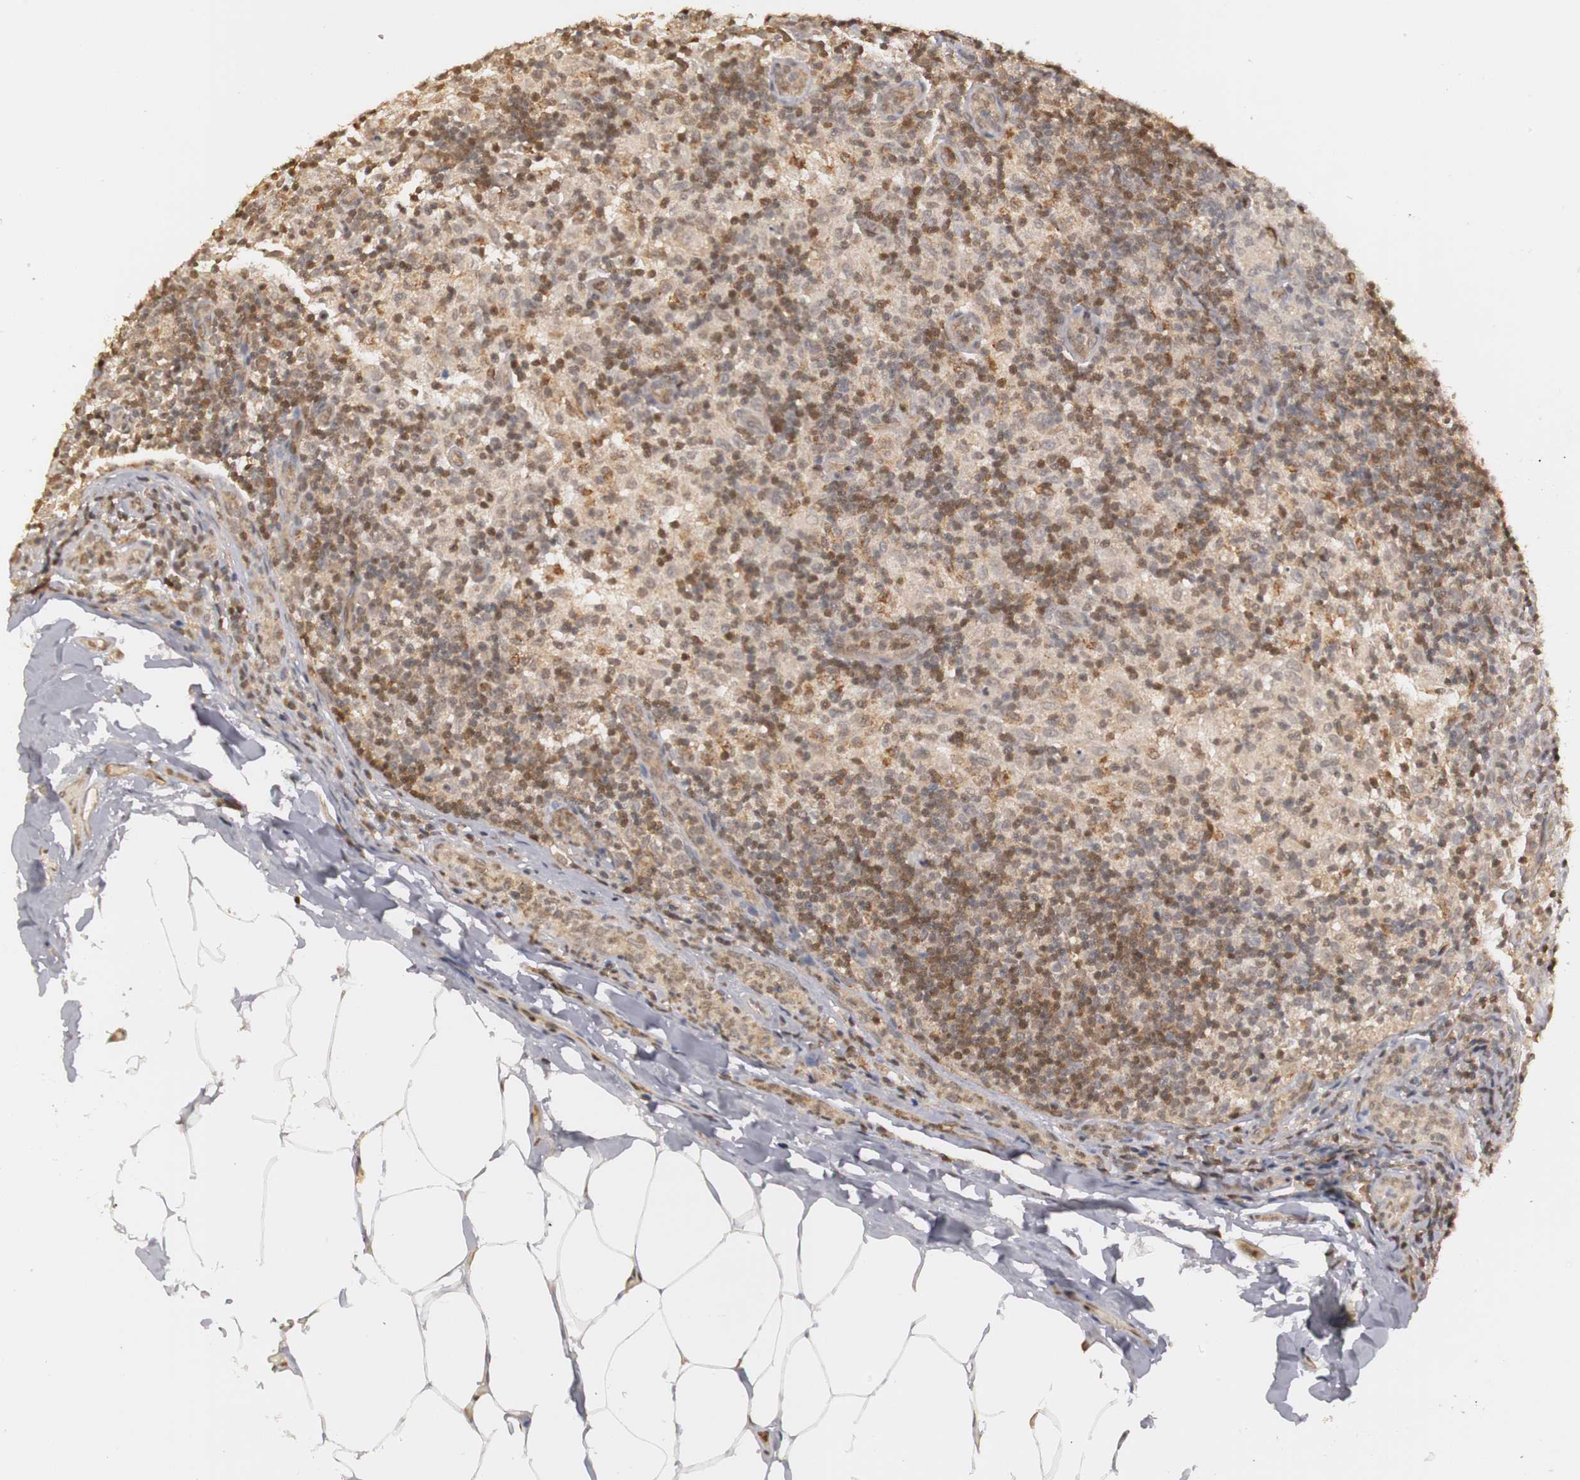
{"staining": {"intensity": "weak", "quantity": "<25%", "location": "cytoplasmic/membranous,nuclear"}, "tissue": "lymph node", "cell_type": "Germinal center cells", "image_type": "normal", "snomed": [{"axis": "morphology", "description": "Normal tissue, NOS"}, {"axis": "morphology", "description": "Inflammation, NOS"}, {"axis": "topography", "description": "Lymph node"}], "caption": "This is a micrograph of immunohistochemistry (IHC) staining of normal lymph node, which shows no expression in germinal center cells.", "gene": "PLEKHA1", "patient": {"sex": "male", "age": 46}}